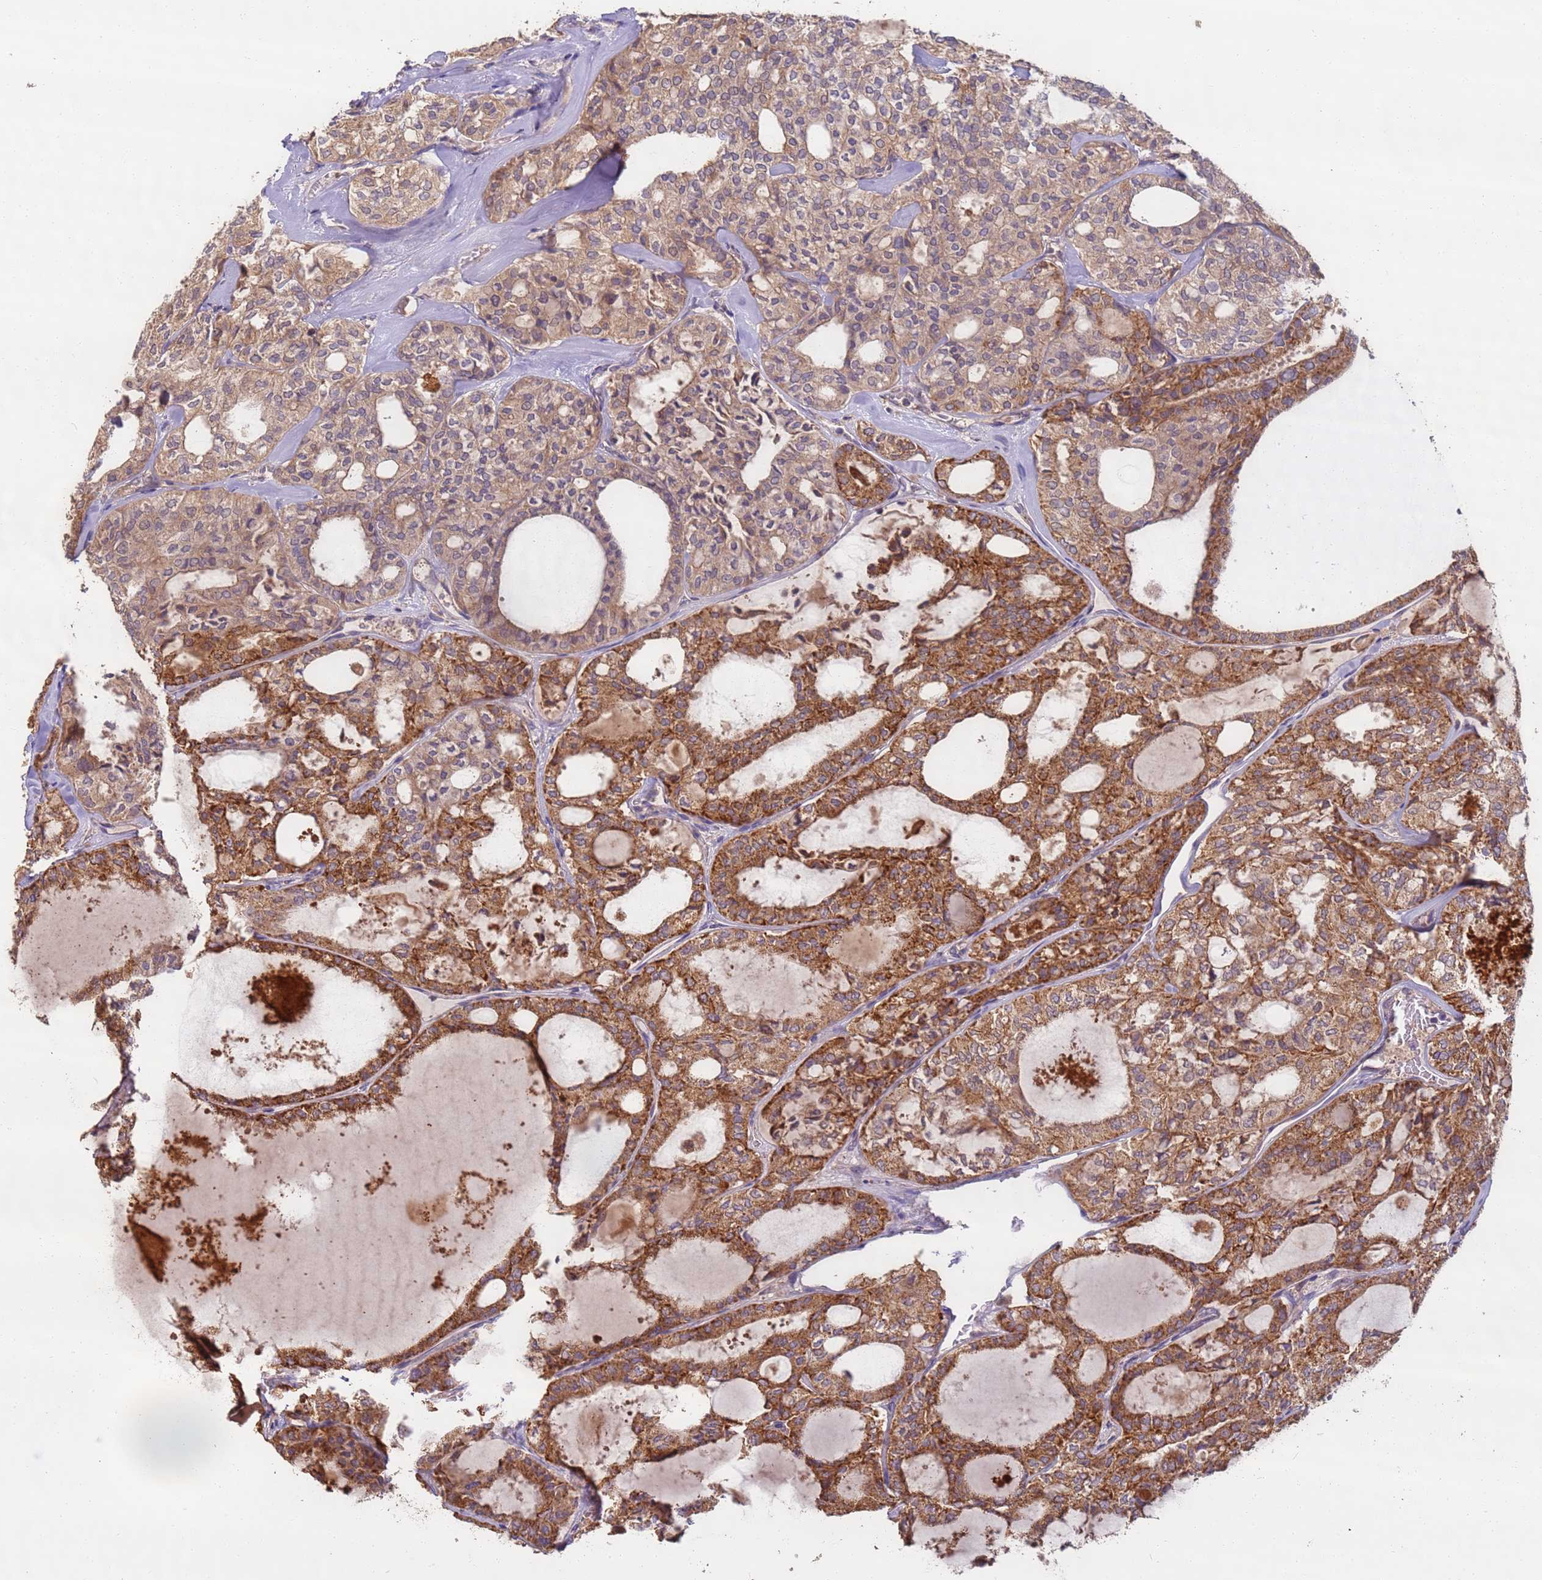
{"staining": {"intensity": "moderate", "quantity": ">75%", "location": "cytoplasmic/membranous"}, "tissue": "thyroid cancer", "cell_type": "Tumor cells", "image_type": "cancer", "snomed": [{"axis": "morphology", "description": "Follicular adenoma carcinoma, NOS"}, {"axis": "topography", "description": "Thyroid gland"}], "caption": "A histopathology image of thyroid follicular adenoma carcinoma stained for a protein reveals moderate cytoplasmic/membranous brown staining in tumor cells.", "gene": "TIGAR", "patient": {"sex": "male", "age": 75}}